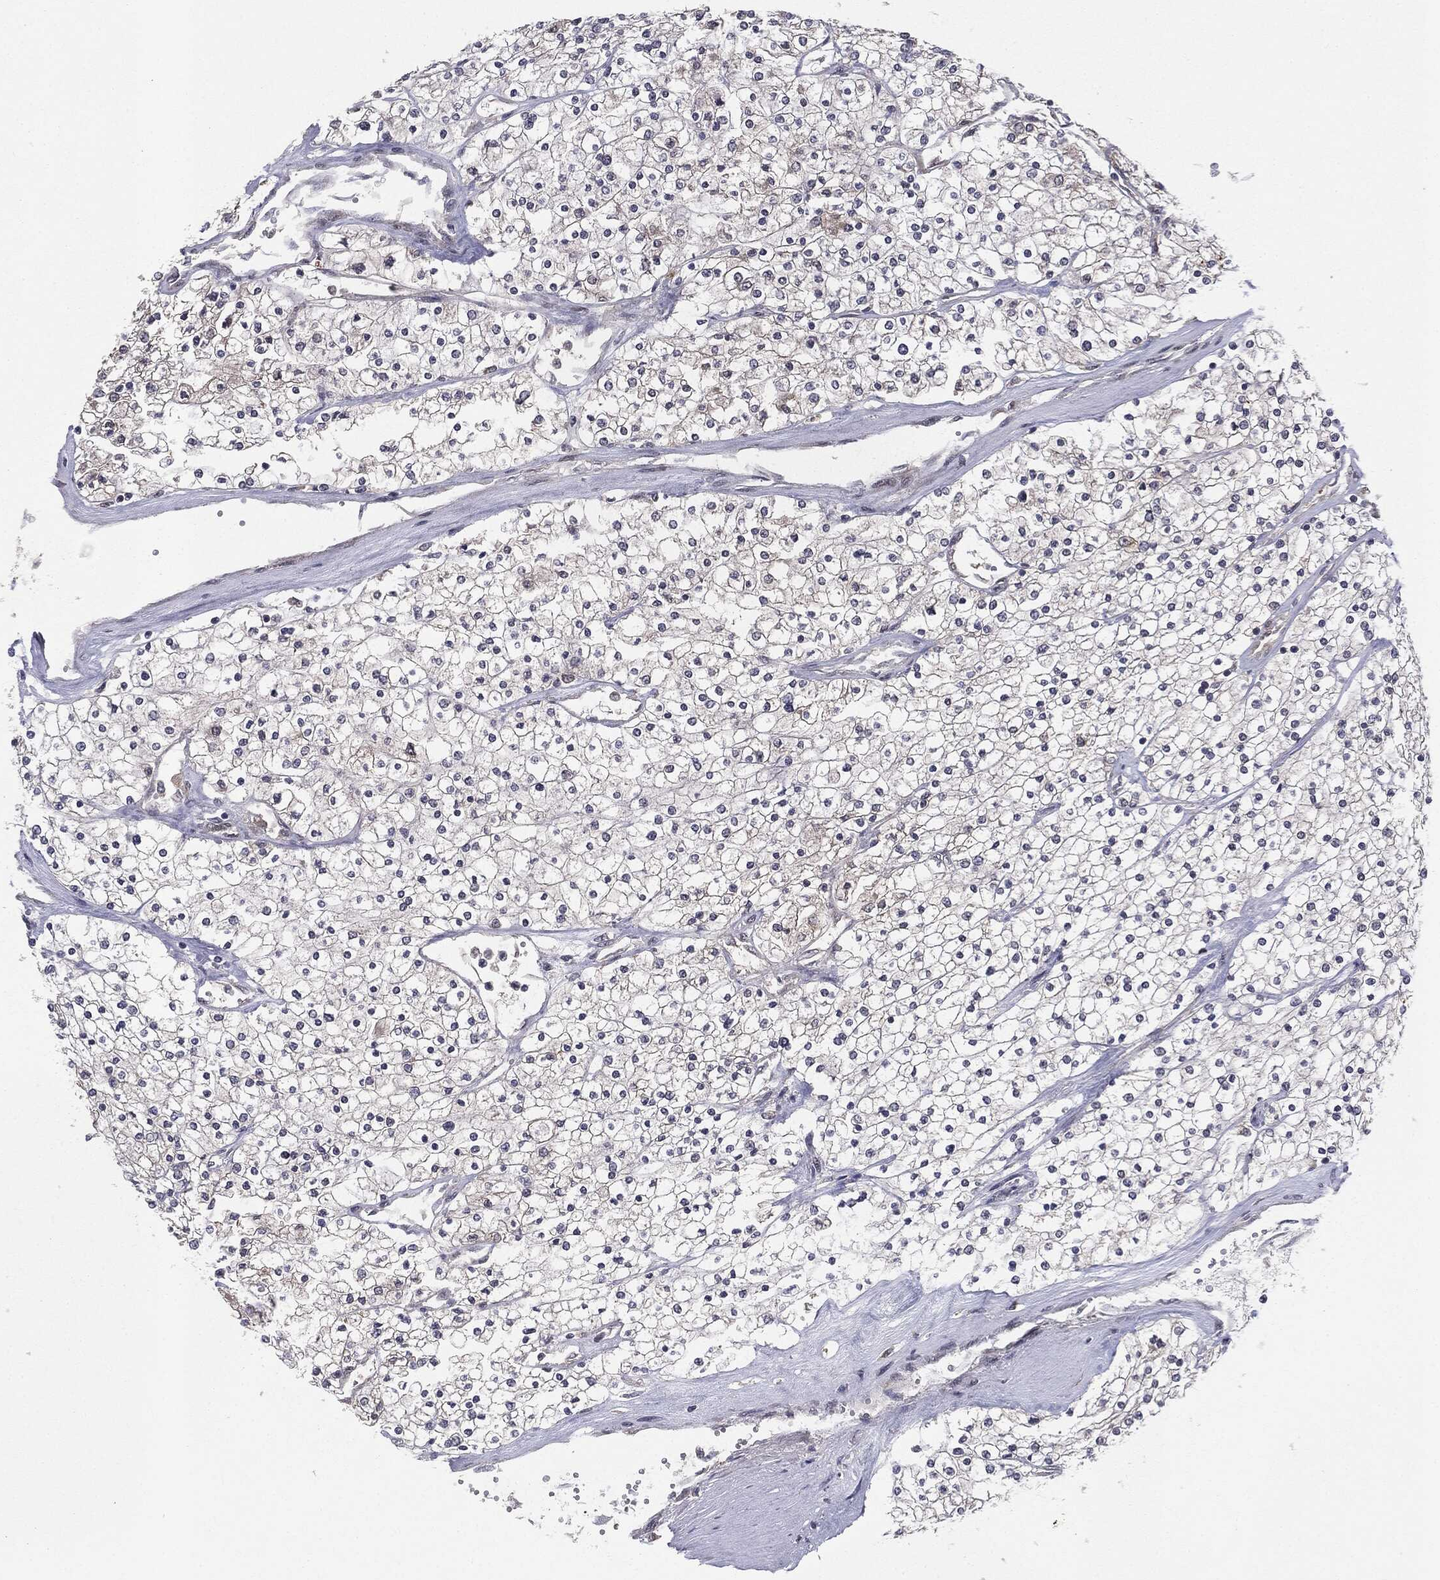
{"staining": {"intensity": "negative", "quantity": "none", "location": "none"}, "tissue": "renal cancer", "cell_type": "Tumor cells", "image_type": "cancer", "snomed": [{"axis": "morphology", "description": "Adenocarcinoma, NOS"}, {"axis": "topography", "description": "Kidney"}], "caption": "Tumor cells show no significant positivity in adenocarcinoma (renal).", "gene": "KRT7", "patient": {"sex": "male", "age": 80}}